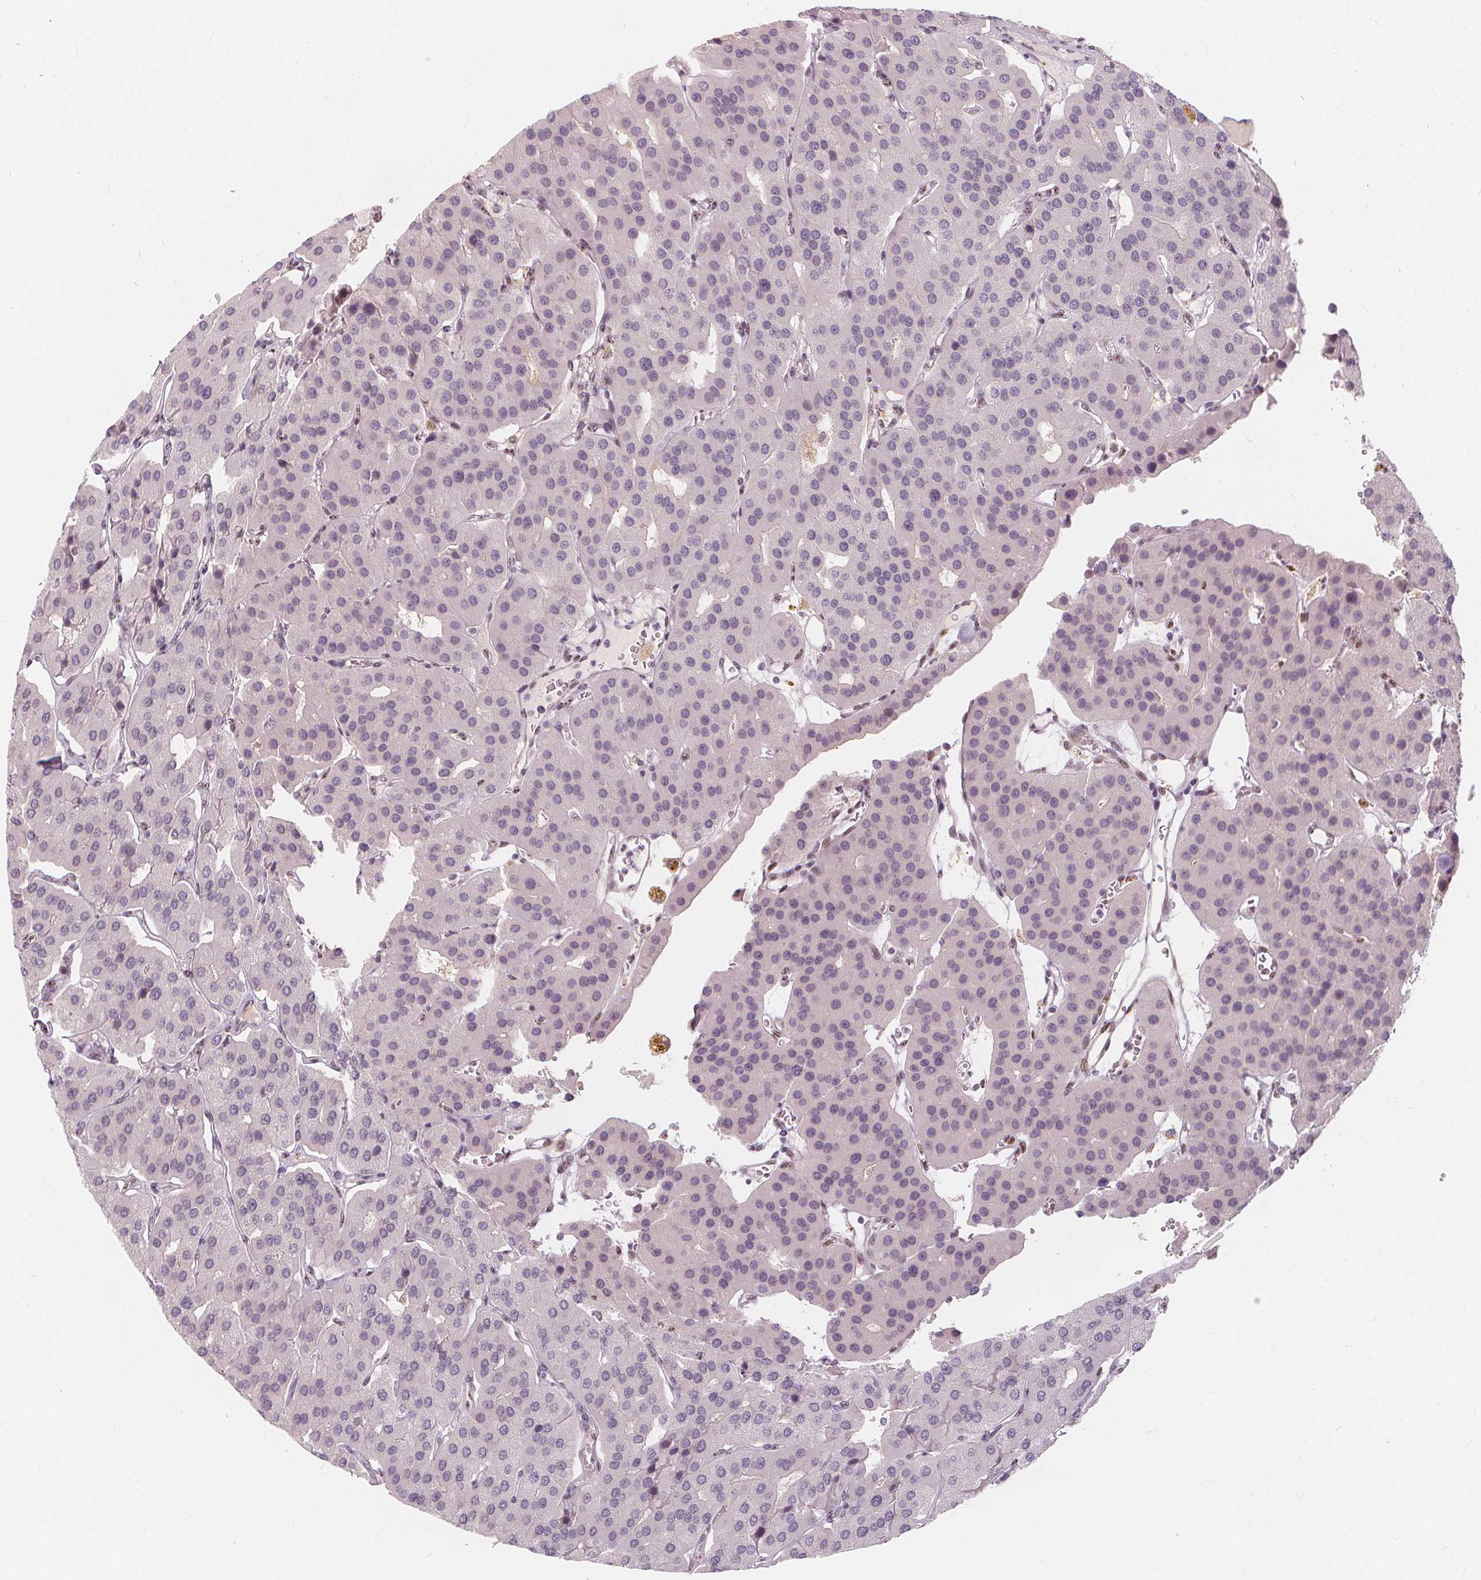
{"staining": {"intensity": "negative", "quantity": "none", "location": "none"}, "tissue": "parathyroid gland", "cell_type": "Glandular cells", "image_type": "normal", "snomed": [{"axis": "morphology", "description": "Normal tissue, NOS"}, {"axis": "morphology", "description": "Adenoma, NOS"}, {"axis": "topography", "description": "Parathyroid gland"}], "caption": "The immunohistochemistry (IHC) histopathology image has no significant positivity in glandular cells of parathyroid gland. (DAB immunohistochemistry (IHC) with hematoxylin counter stain).", "gene": "DRC3", "patient": {"sex": "female", "age": 86}}